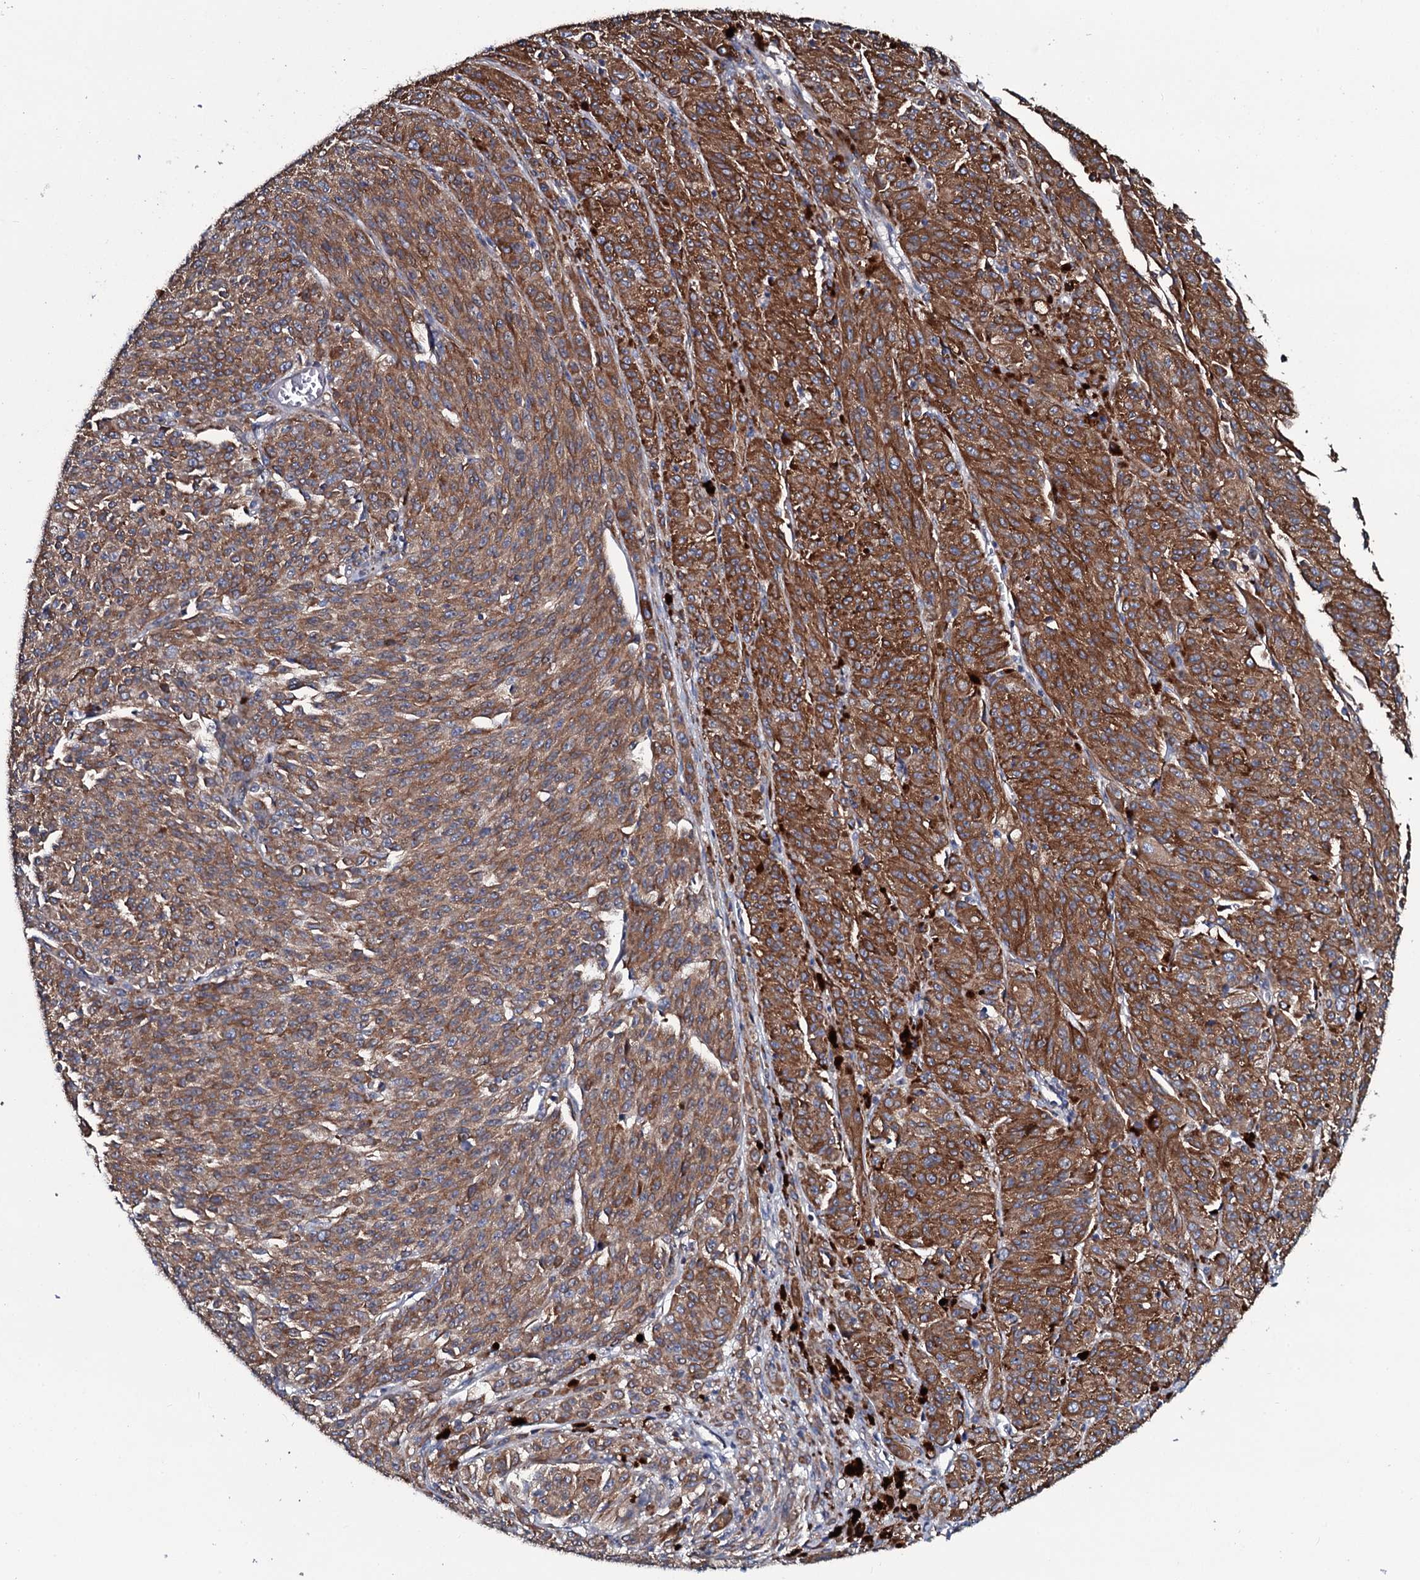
{"staining": {"intensity": "moderate", "quantity": ">75%", "location": "cytoplasmic/membranous"}, "tissue": "melanoma", "cell_type": "Tumor cells", "image_type": "cancer", "snomed": [{"axis": "morphology", "description": "Malignant melanoma, NOS"}, {"axis": "topography", "description": "Skin"}], "caption": "Immunohistochemistry (DAB (3,3'-diaminobenzidine)) staining of human melanoma exhibits moderate cytoplasmic/membranous protein staining in about >75% of tumor cells.", "gene": "TMEM151A", "patient": {"sex": "female", "age": 52}}